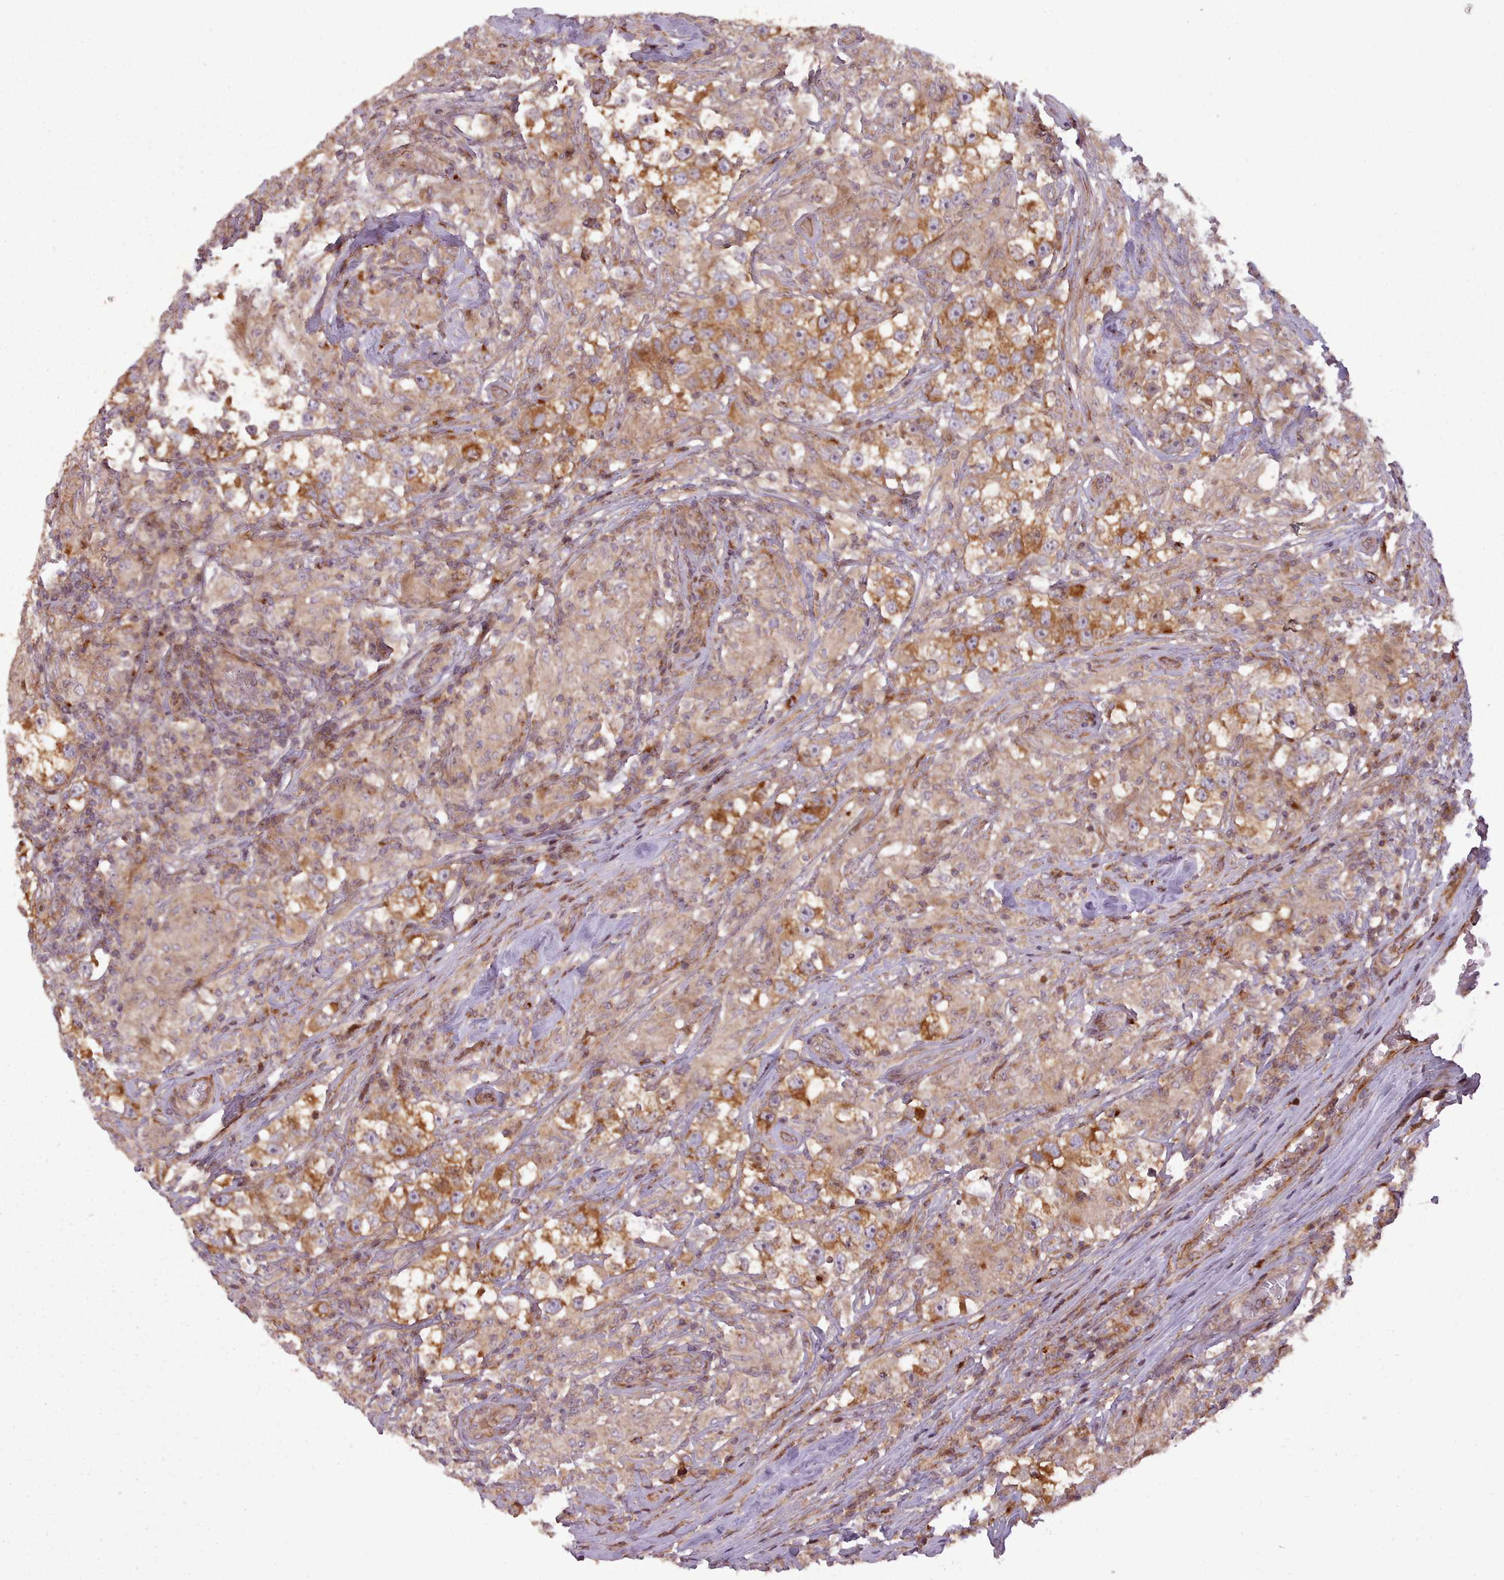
{"staining": {"intensity": "strong", "quantity": ">75%", "location": "cytoplasmic/membranous"}, "tissue": "testis cancer", "cell_type": "Tumor cells", "image_type": "cancer", "snomed": [{"axis": "morphology", "description": "Seminoma, NOS"}, {"axis": "topography", "description": "Testis"}], "caption": "Immunohistochemistry (DAB) staining of human testis cancer exhibits strong cytoplasmic/membranous protein expression in approximately >75% of tumor cells.", "gene": "NLRP7", "patient": {"sex": "male", "age": 46}}